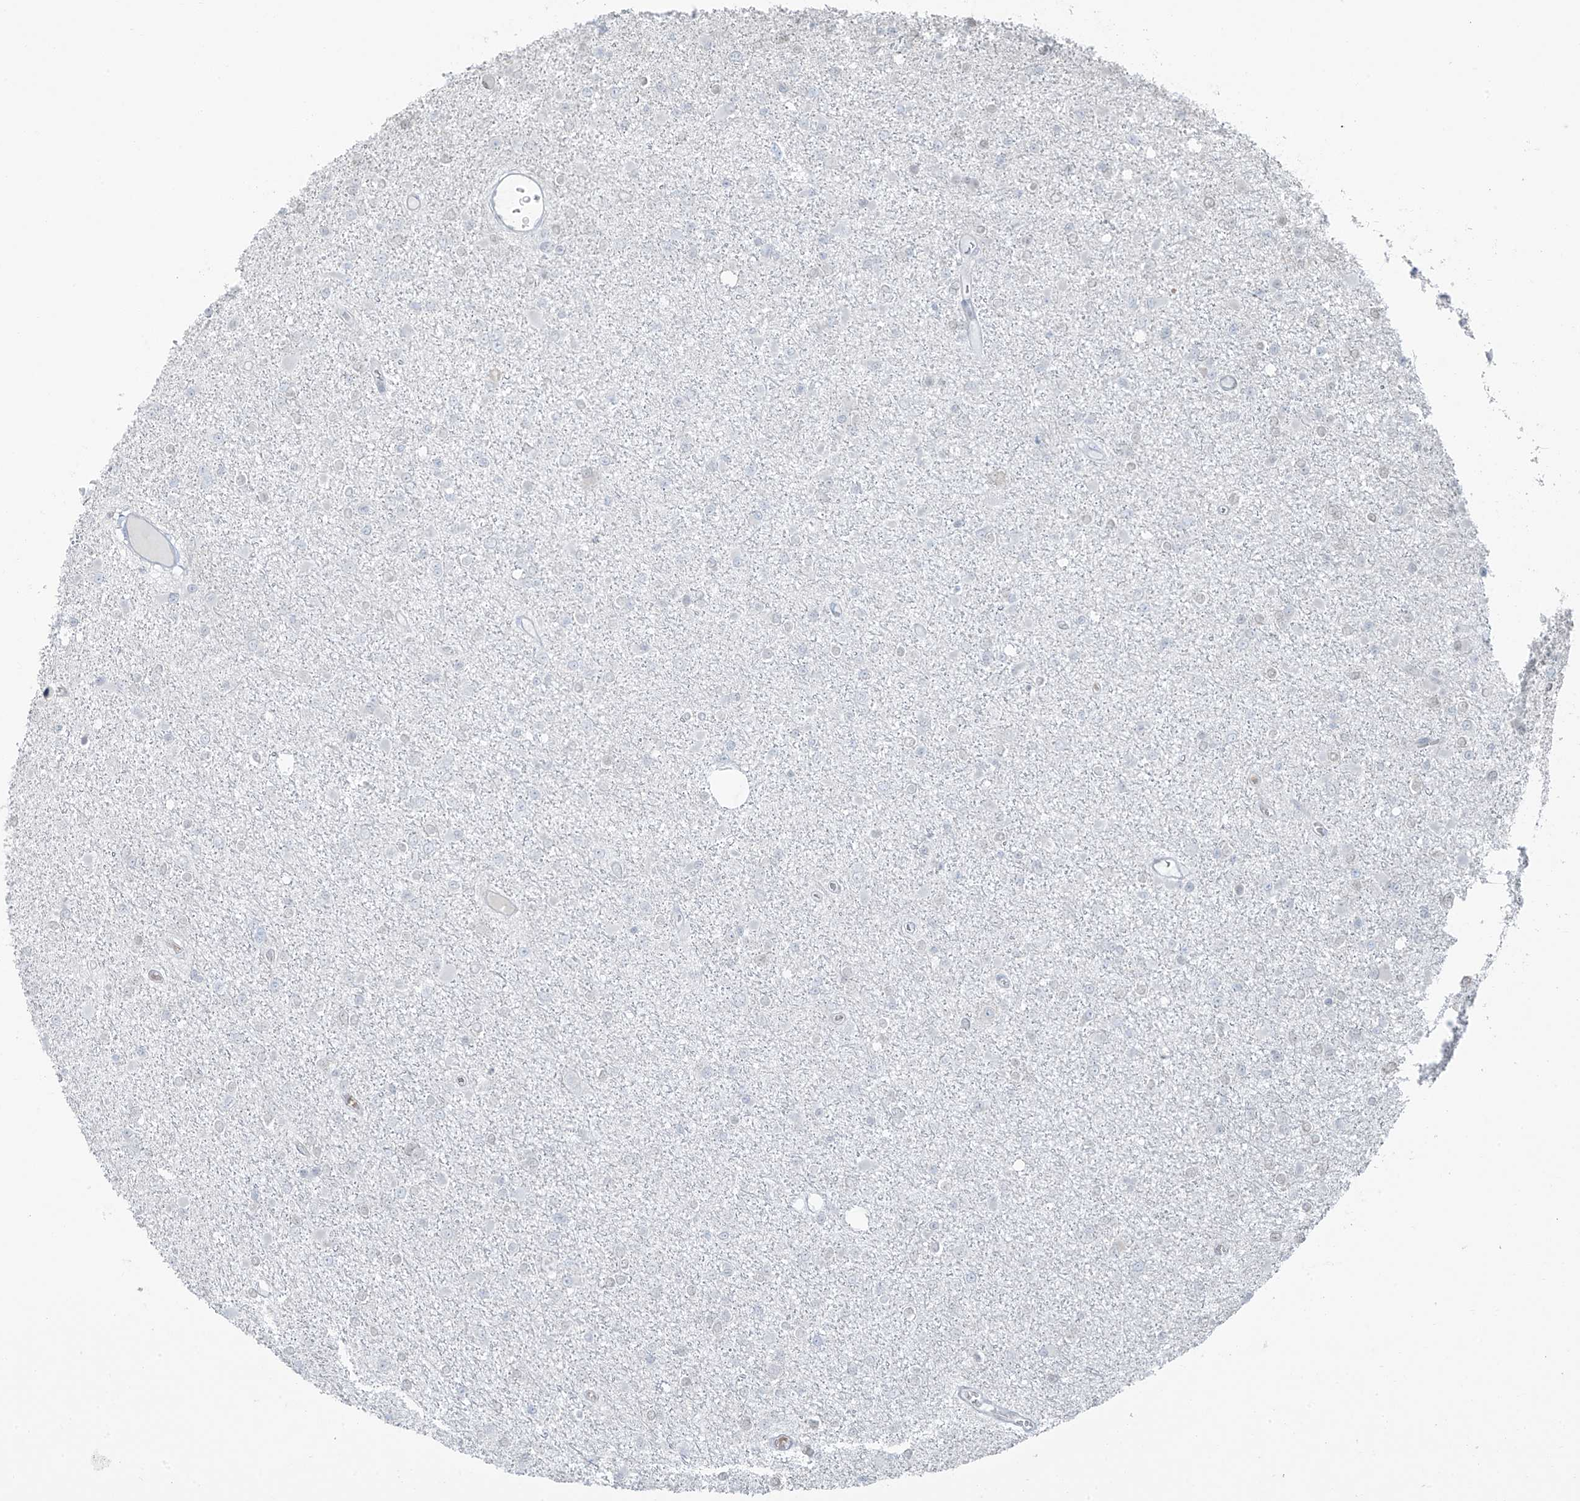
{"staining": {"intensity": "weak", "quantity": "<25%", "location": "nuclear"}, "tissue": "glioma", "cell_type": "Tumor cells", "image_type": "cancer", "snomed": [{"axis": "morphology", "description": "Glioma, malignant, Low grade"}, {"axis": "topography", "description": "Brain"}], "caption": "Glioma was stained to show a protein in brown. There is no significant staining in tumor cells. The staining was performed using DAB to visualize the protein expression in brown, while the nuclei were stained in blue with hematoxylin (Magnification: 20x).", "gene": "TTC22", "patient": {"sex": "female", "age": 22}}